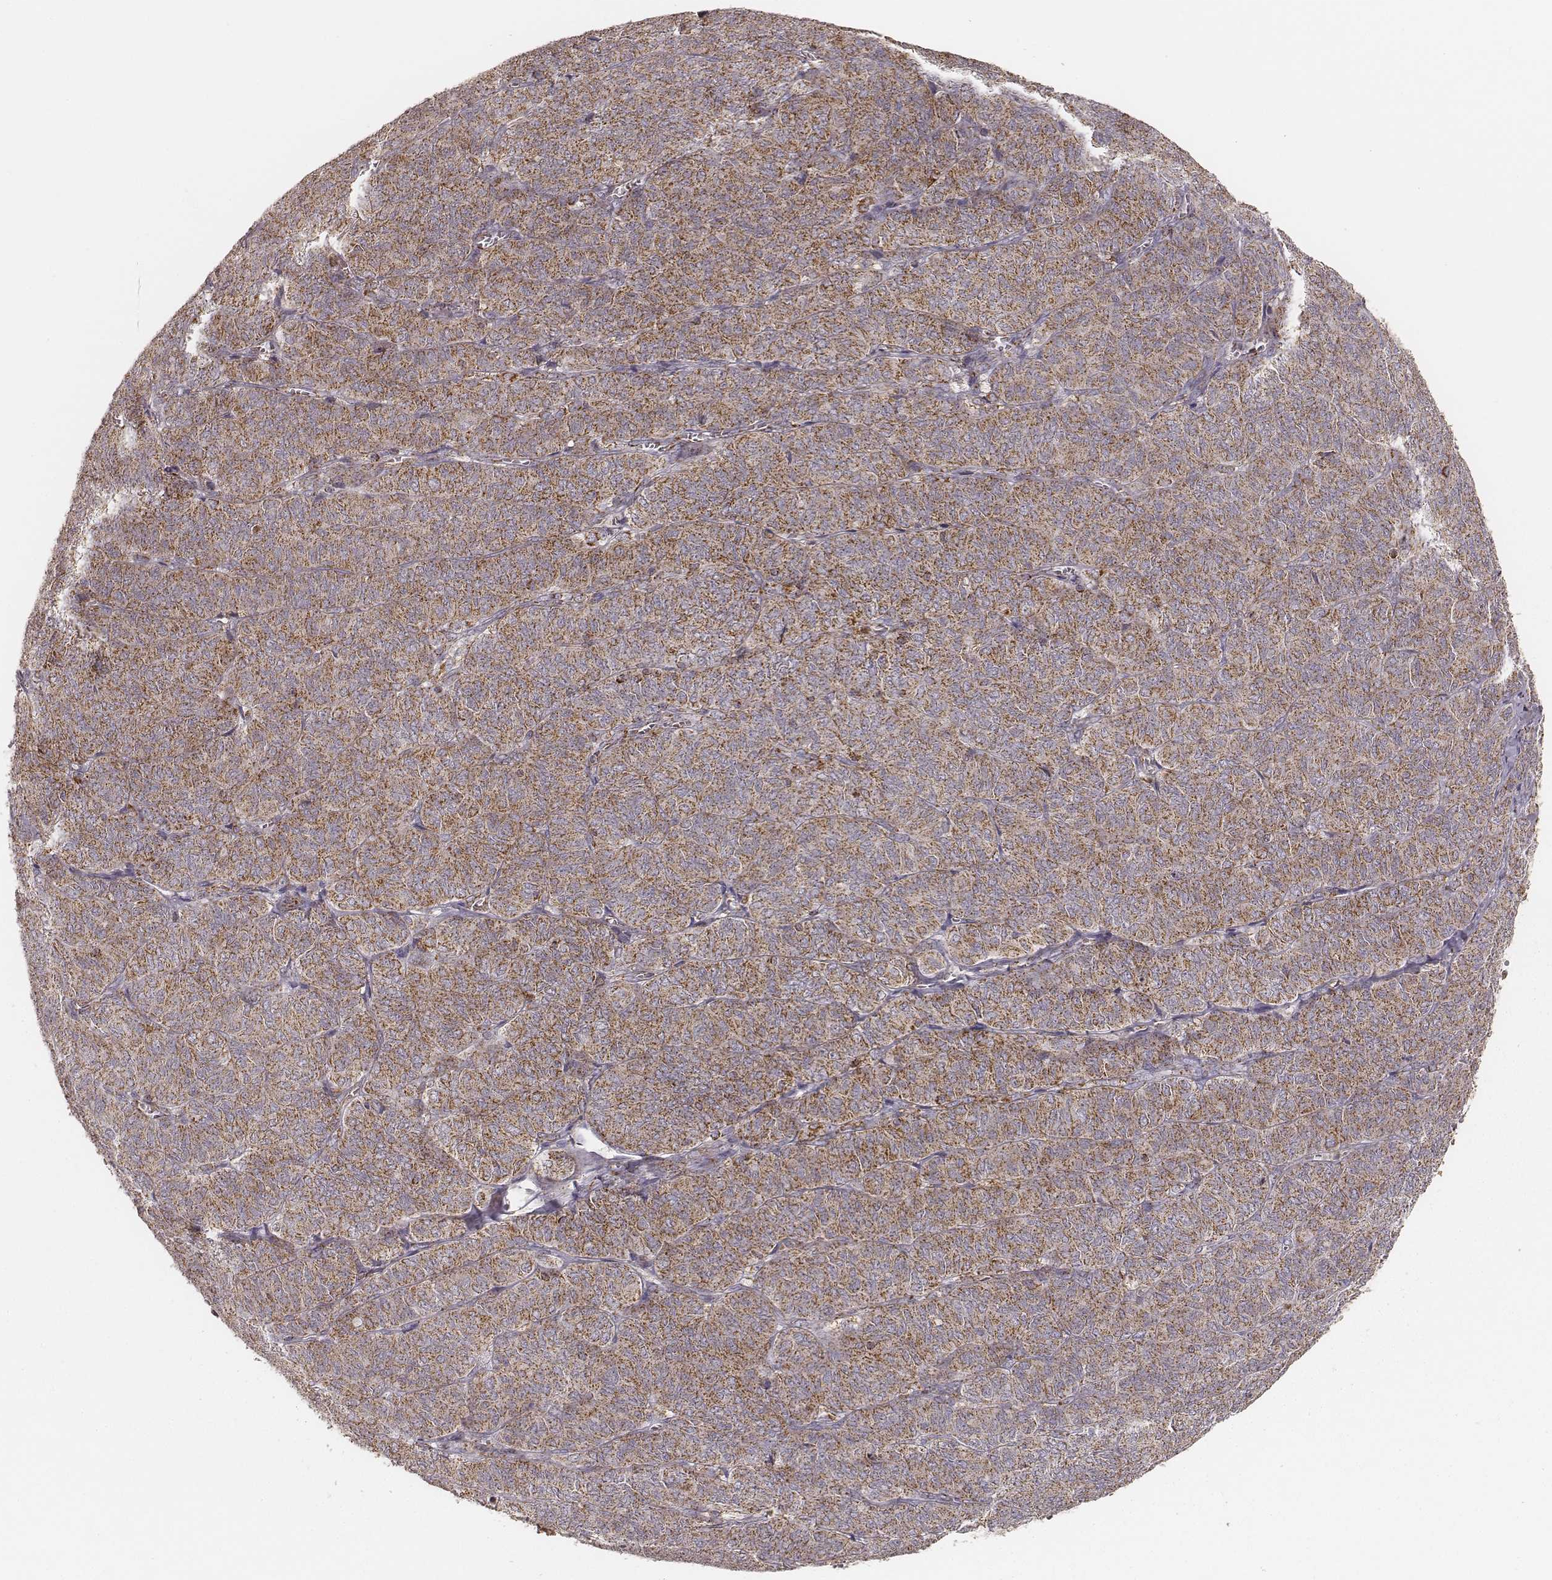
{"staining": {"intensity": "moderate", "quantity": ">75%", "location": "cytoplasmic/membranous"}, "tissue": "ovarian cancer", "cell_type": "Tumor cells", "image_type": "cancer", "snomed": [{"axis": "morphology", "description": "Carcinoma, endometroid"}, {"axis": "topography", "description": "Ovary"}], "caption": "Ovarian cancer (endometroid carcinoma) tissue displays moderate cytoplasmic/membranous expression in about >75% of tumor cells, visualized by immunohistochemistry.", "gene": "CS", "patient": {"sex": "female", "age": 80}}